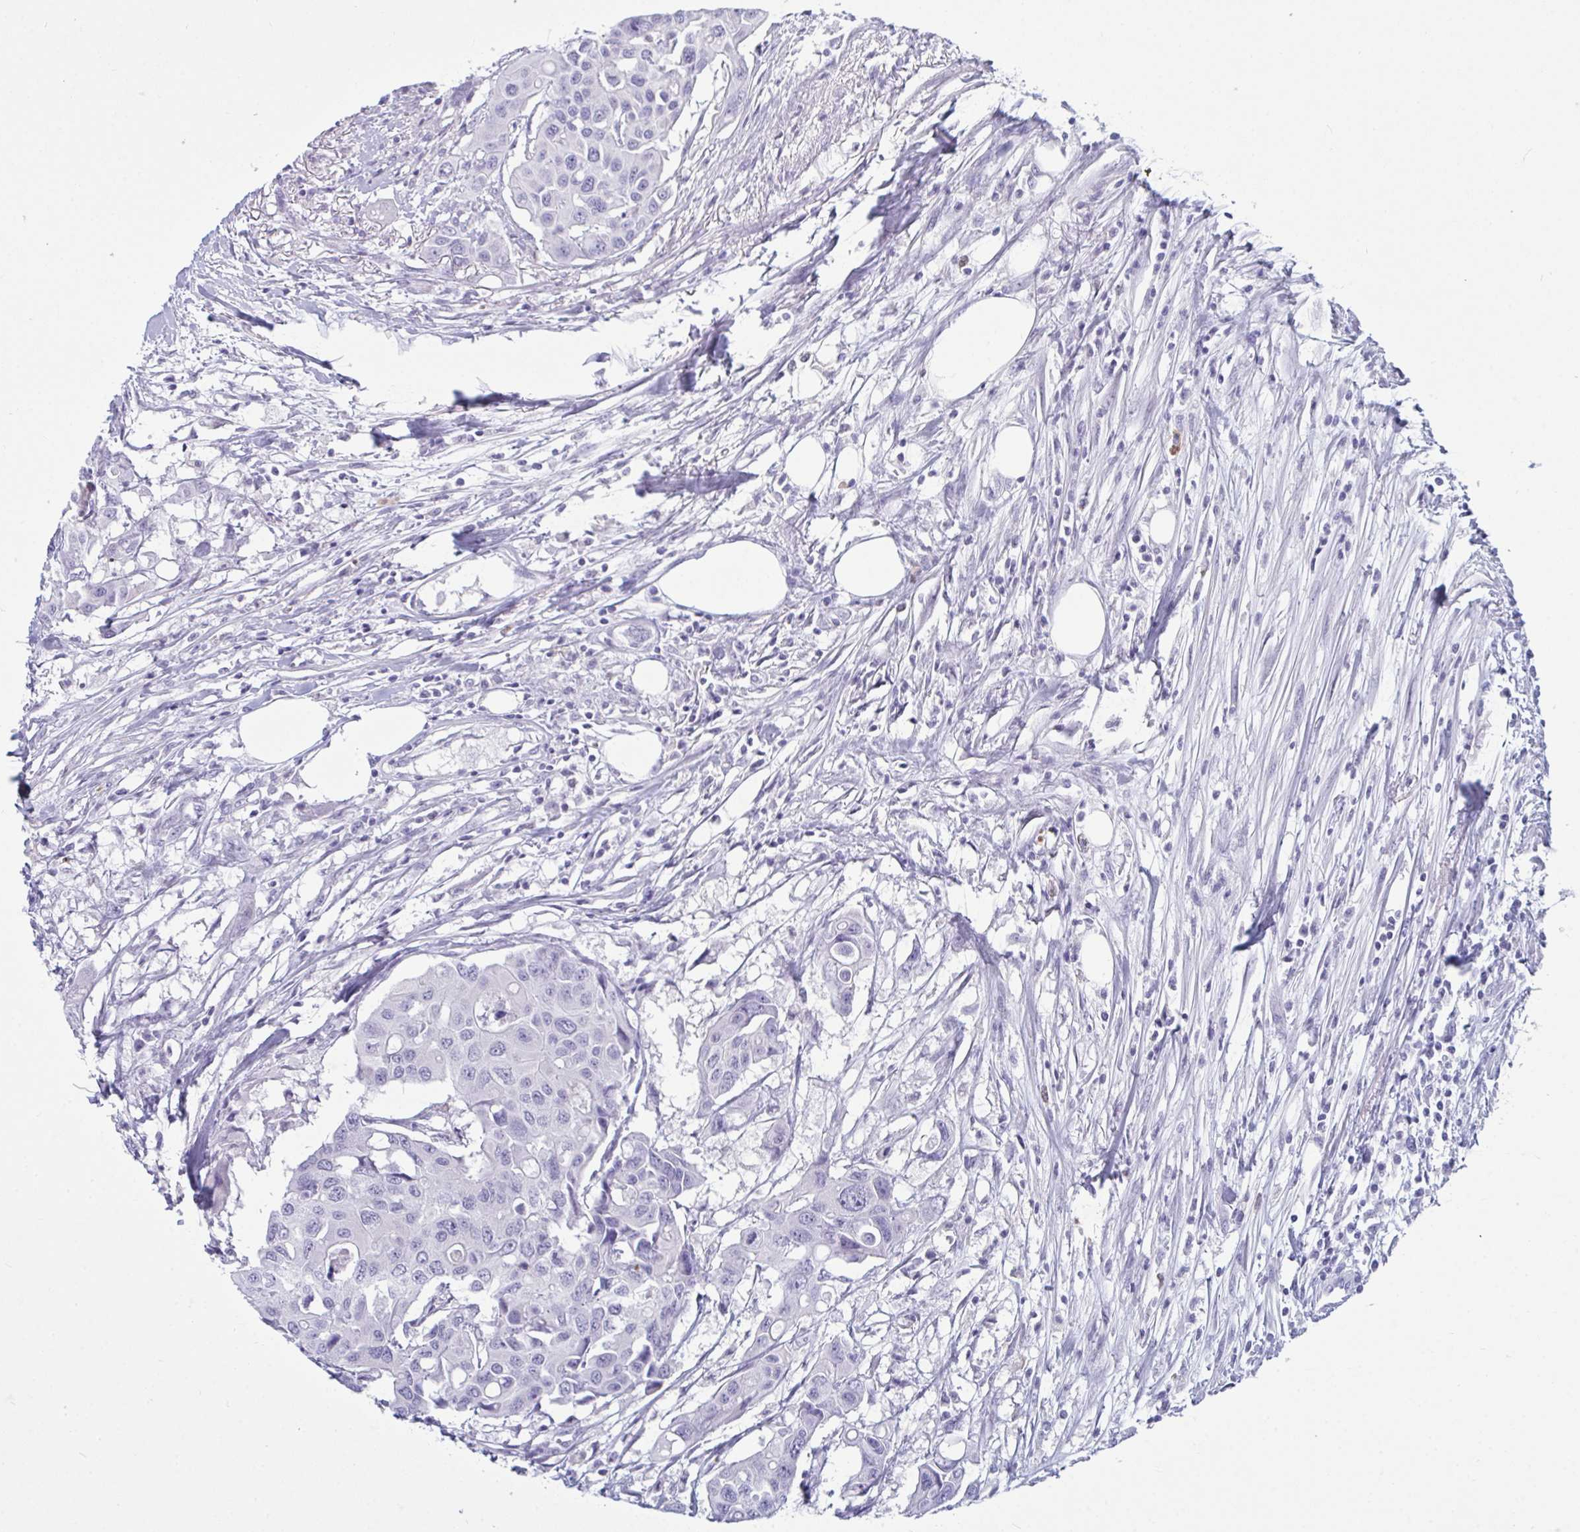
{"staining": {"intensity": "negative", "quantity": "none", "location": "none"}, "tissue": "colorectal cancer", "cell_type": "Tumor cells", "image_type": "cancer", "snomed": [{"axis": "morphology", "description": "Adenocarcinoma, NOS"}, {"axis": "topography", "description": "Colon"}], "caption": "This is an immunohistochemistry histopathology image of human colorectal adenocarcinoma. There is no staining in tumor cells.", "gene": "SERPINB10", "patient": {"sex": "male", "age": 77}}